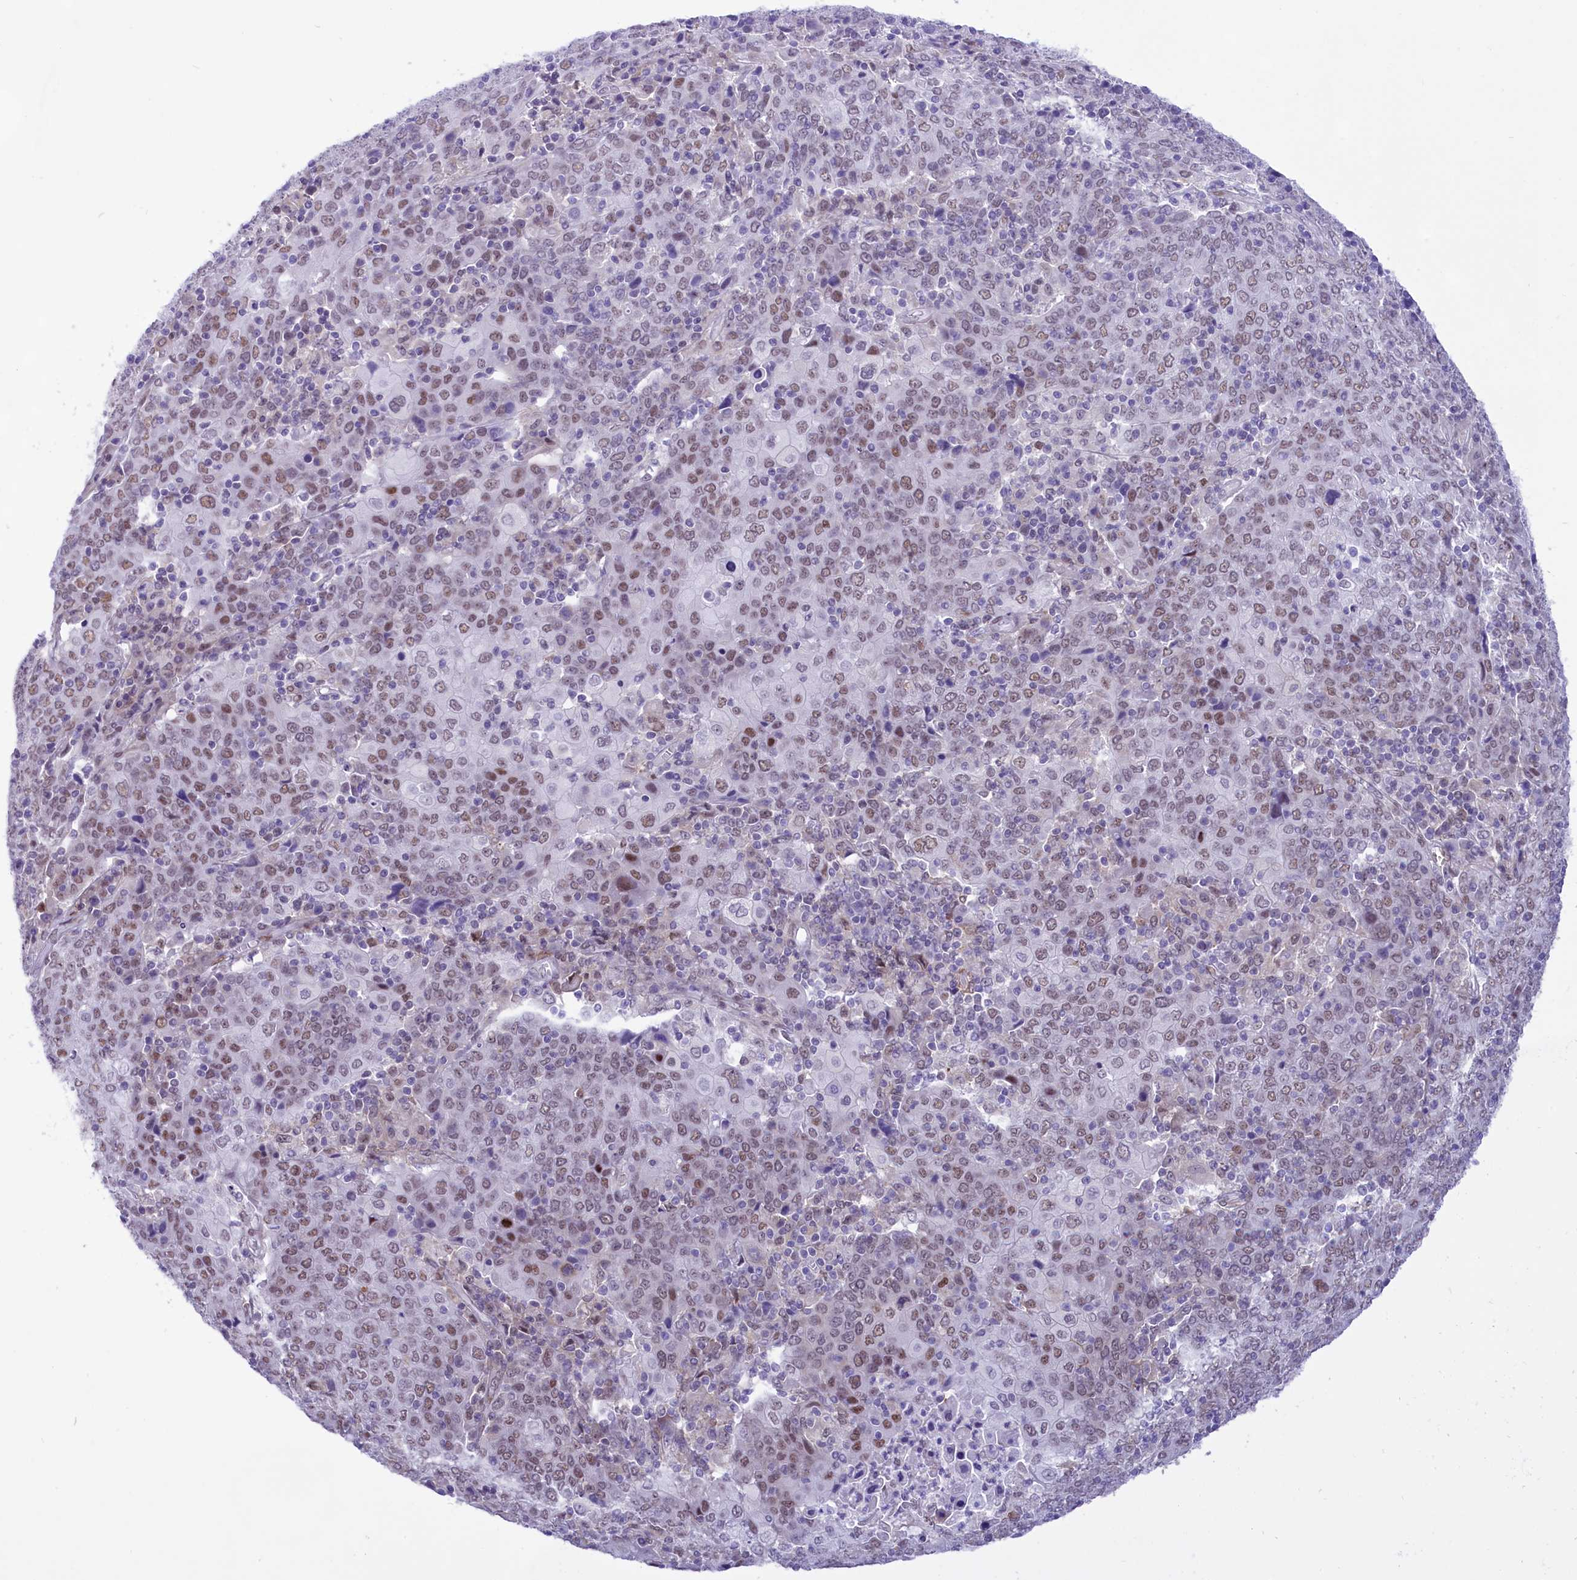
{"staining": {"intensity": "moderate", "quantity": "25%-75%", "location": "nuclear"}, "tissue": "cervical cancer", "cell_type": "Tumor cells", "image_type": "cancer", "snomed": [{"axis": "morphology", "description": "Squamous cell carcinoma, NOS"}, {"axis": "topography", "description": "Cervix"}], "caption": "This photomicrograph reveals immunohistochemistry (IHC) staining of human cervical cancer (squamous cell carcinoma), with medium moderate nuclear expression in approximately 25%-75% of tumor cells.", "gene": "RPS6KB1", "patient": {"sex": "female", "age": 67}}